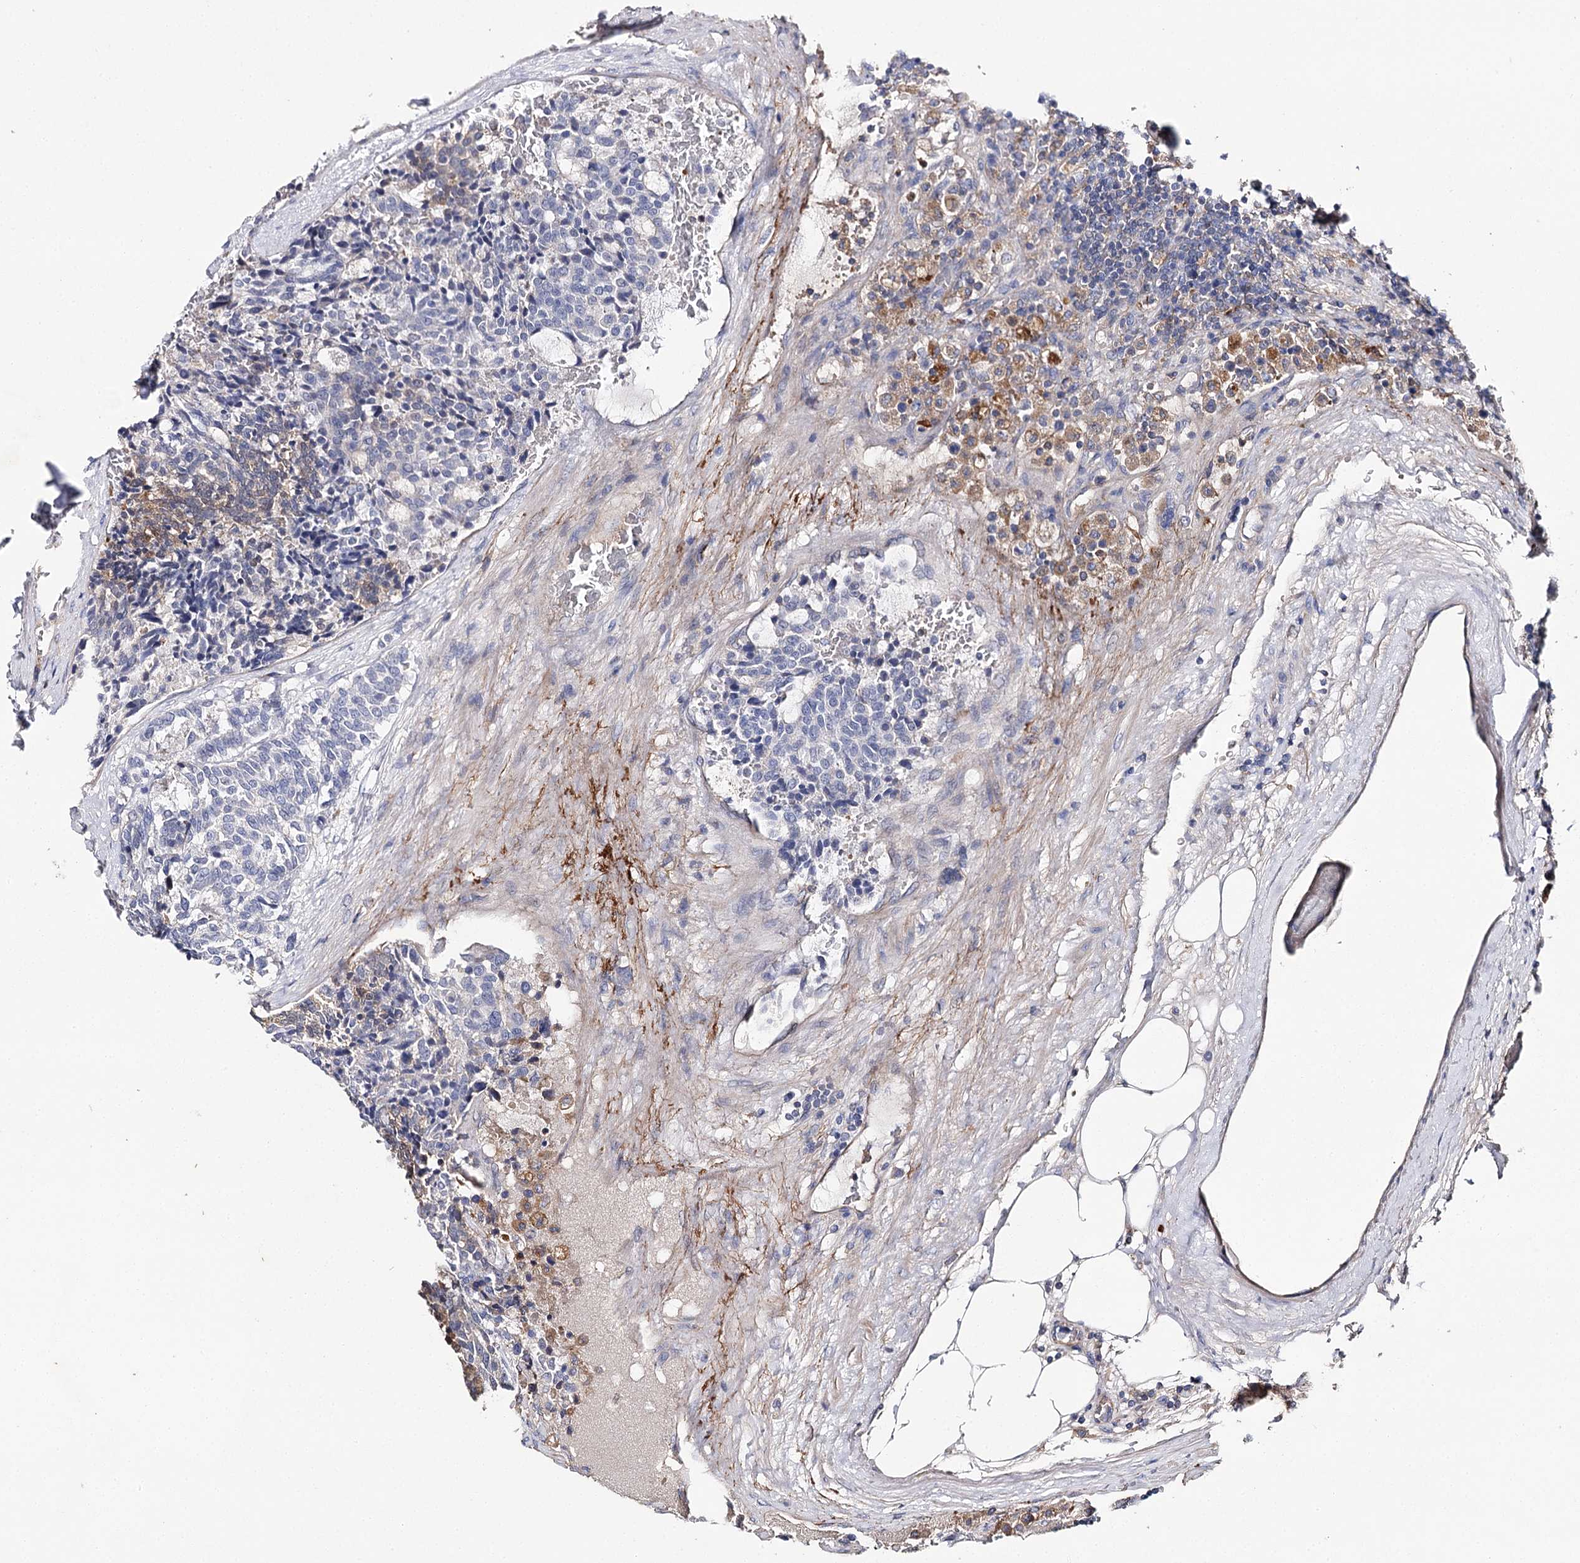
{"staining": {"intensity": "negative", "quantity": "none", "location": "none"}, "tissue": "carcinoid", "cell_type": "Tumor cells", "image_type": "cancer", "snomed": [{"axis": "morphology", "description": "Carcinoid, malignant, NOS"}, {"axis": "topography", "description": "Pancreas"}], "caption": "A high-resolution image shows IHC staining of carcinoid, which exhibits no significant positivity in tumor cells.", "gene": "EPYC", "patient": {"sex": "female", "age": 54}}